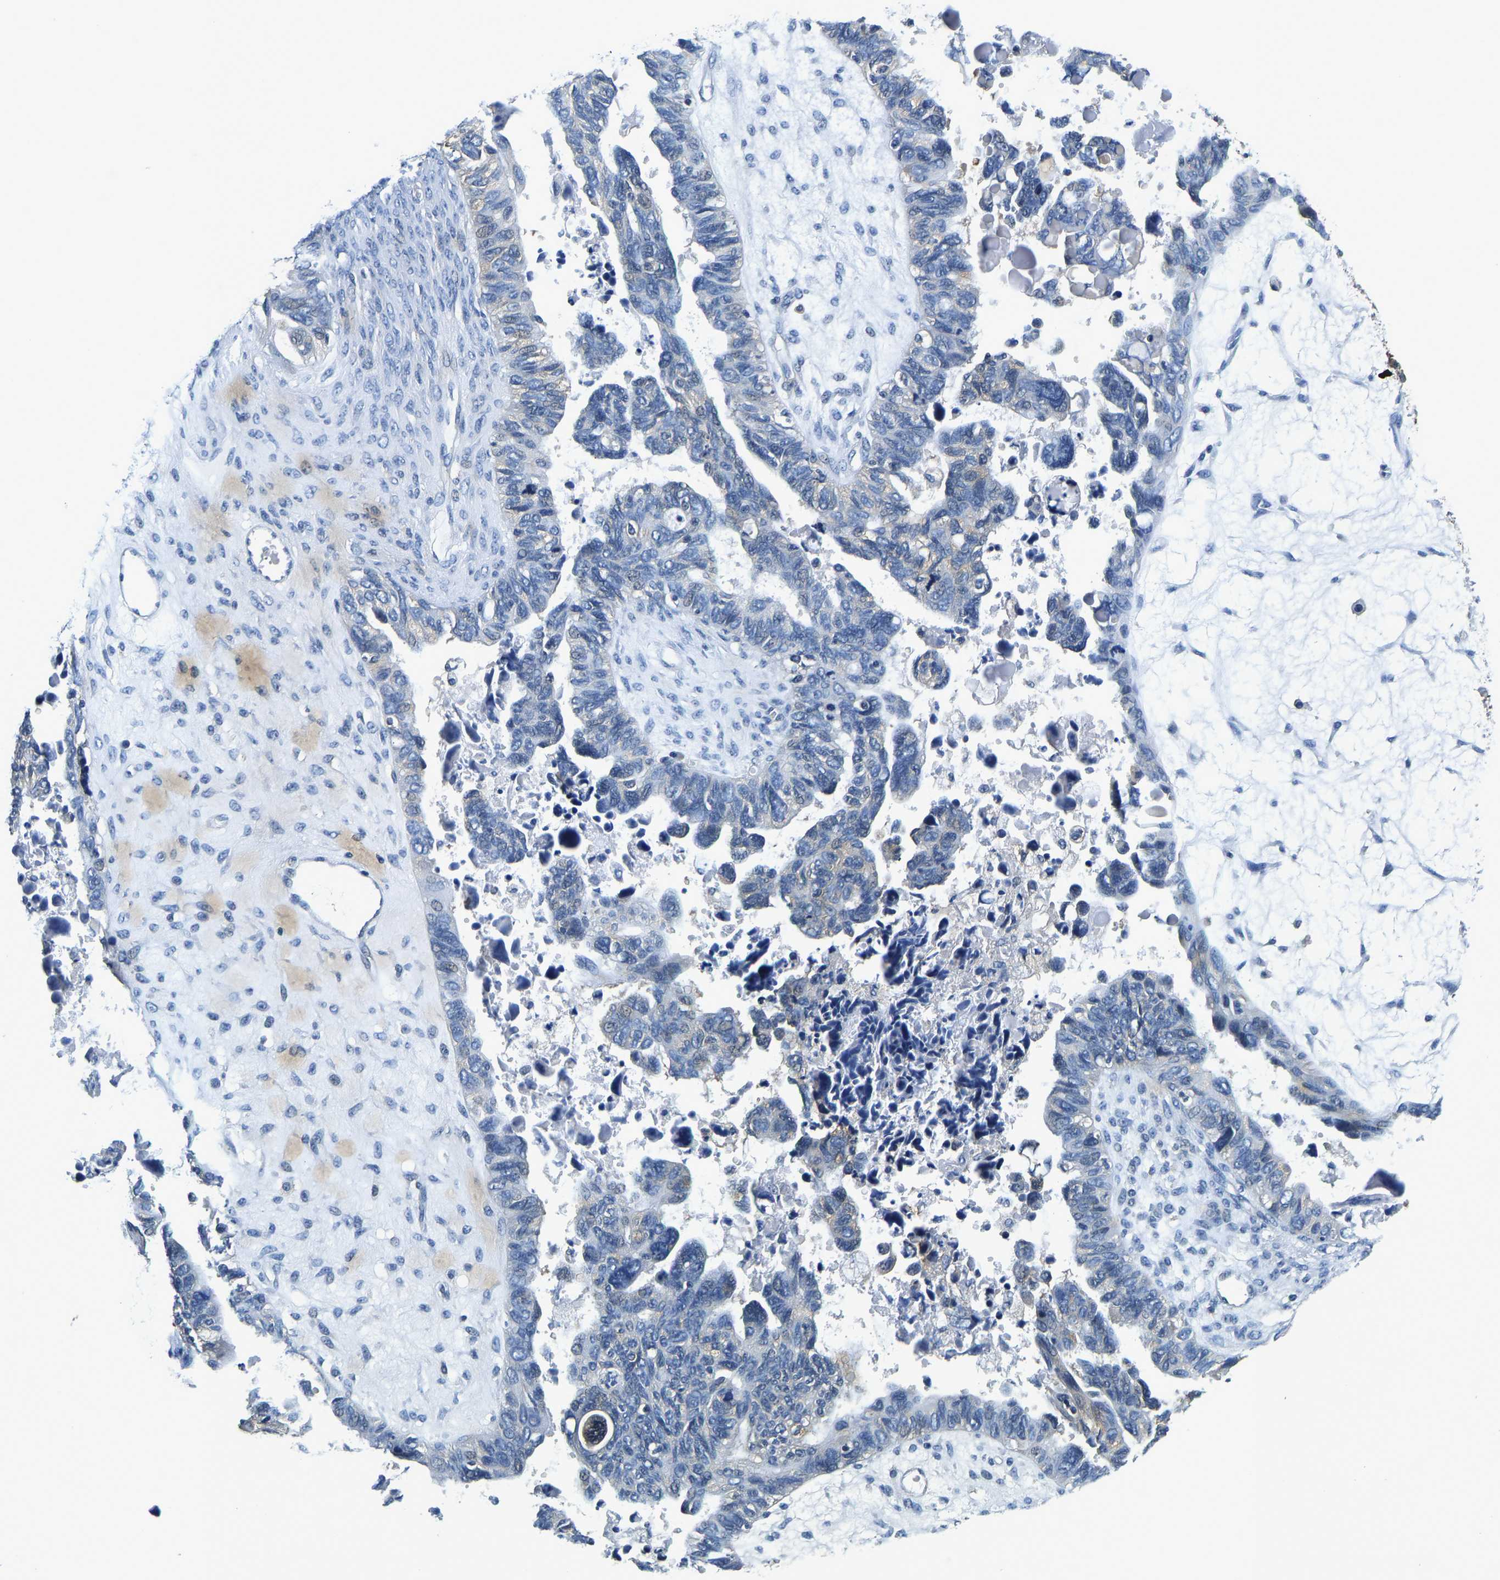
{"staining": {"intensity": "negative", "quantity": "none", "location": "none"}, "tissue": "ovarian cancer", "cell_type": "Tumor cells", "image_type": "cancer", "snomed": [{"axis": "morphology", "description": "Cystadenocarcinoma, serous, NOS"}, {"axis": "topography", "description": "Ovary"}], "caption": "A photomicrograph of ovarian cancer stained for a protein reveals no brown staining in tumor cells. The staining was performed using DAB (3,3'-diaminobenzidine) to visualize the protein expression in brown, while the nuclei were stained in blue with hematoxylin (Magnification: 20x).", "gene": "RESF1", "patient": {"sex": "female", "age": 79}}